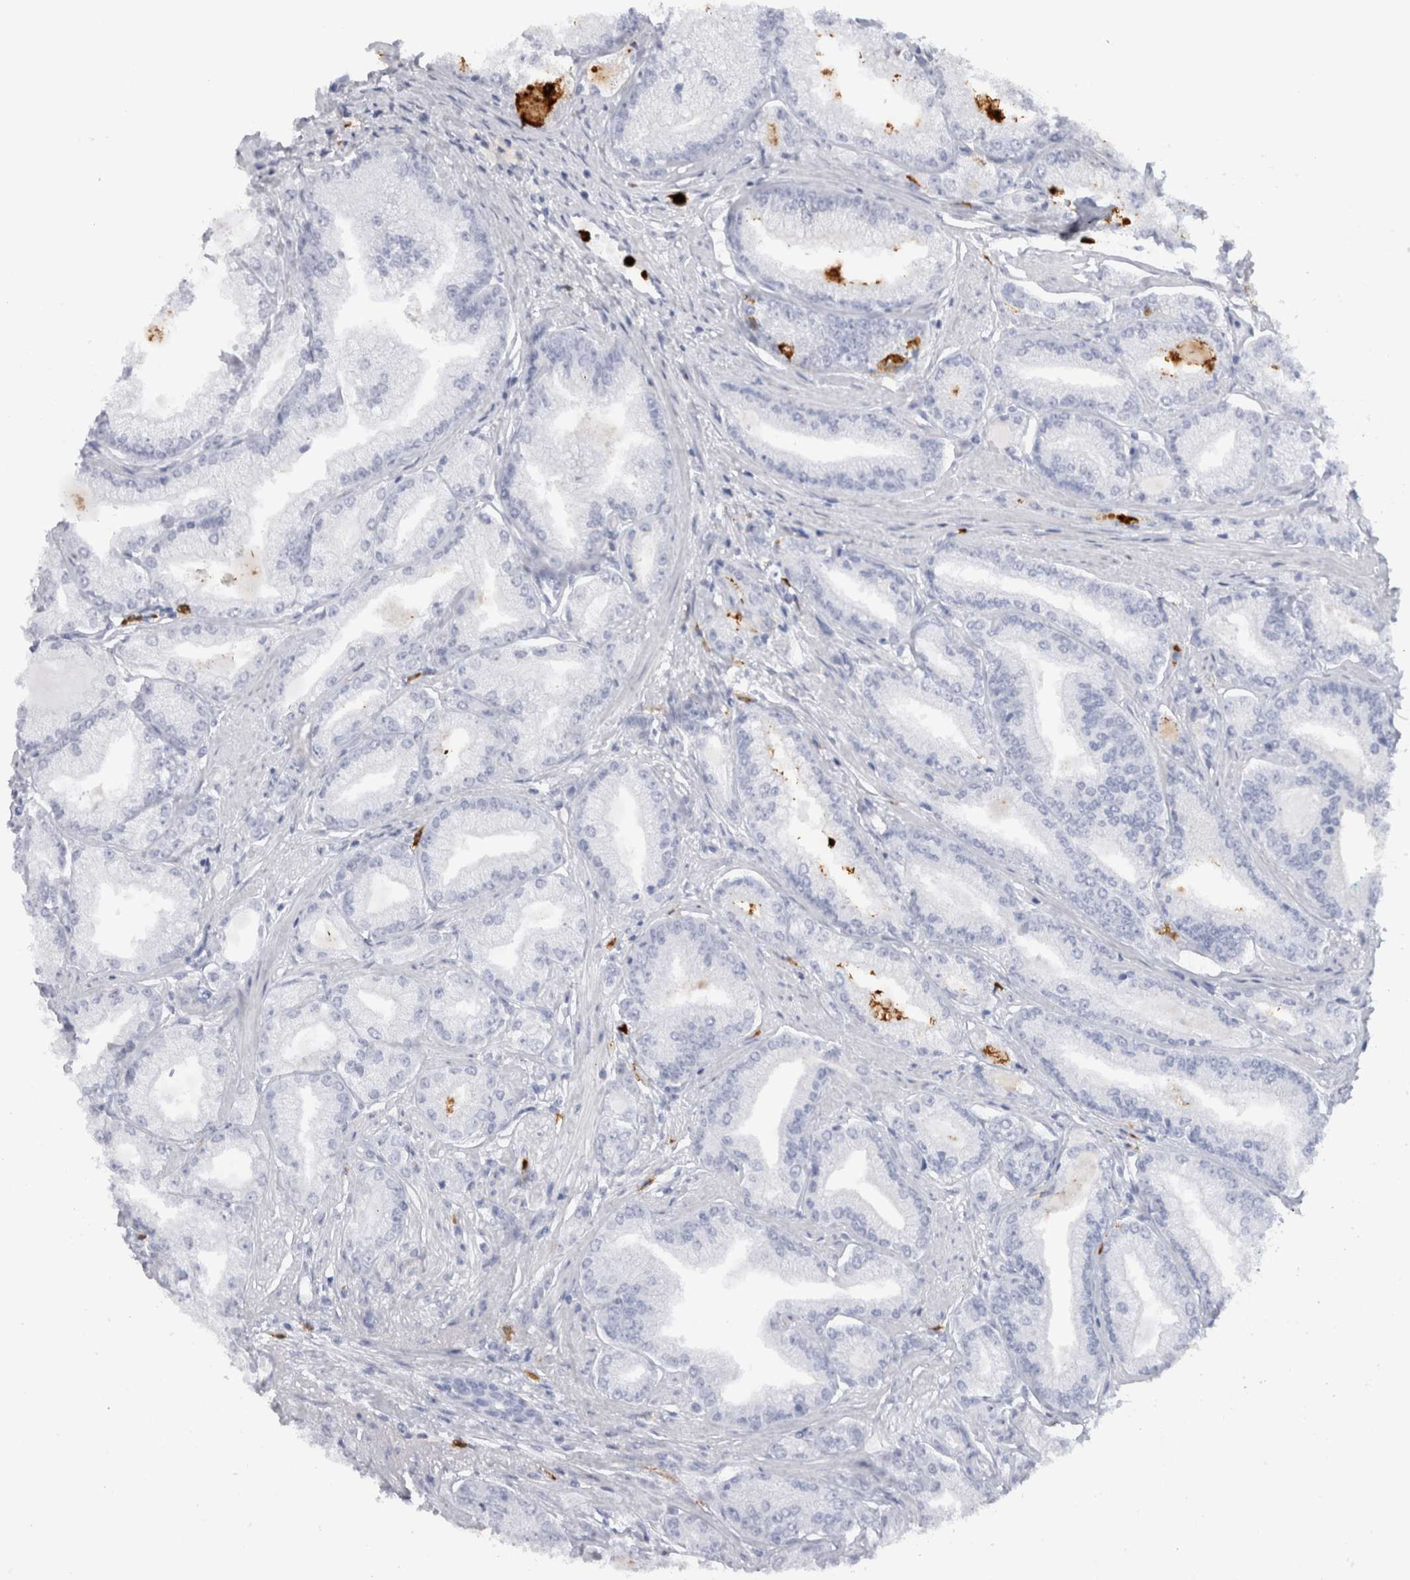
{"staining": {"intensity": "negative", "quantity": "none", "location": "none"}, "tissue": "prostate cancer", "cell_type": "Tumor cells", "image_type": "cancer", "snomed": [{"axis": "morphology", "description": "Adenocarcinoma, Low grade"}, {"axis": "topography", "description": "Prostate"}], "caption": "Prostate cancer stained for a protein using immunohistochemistry (IHC) displays no positivity tumor cells.", "gene": "S100A8", "patient": {"sex": "male", "age": 52}}